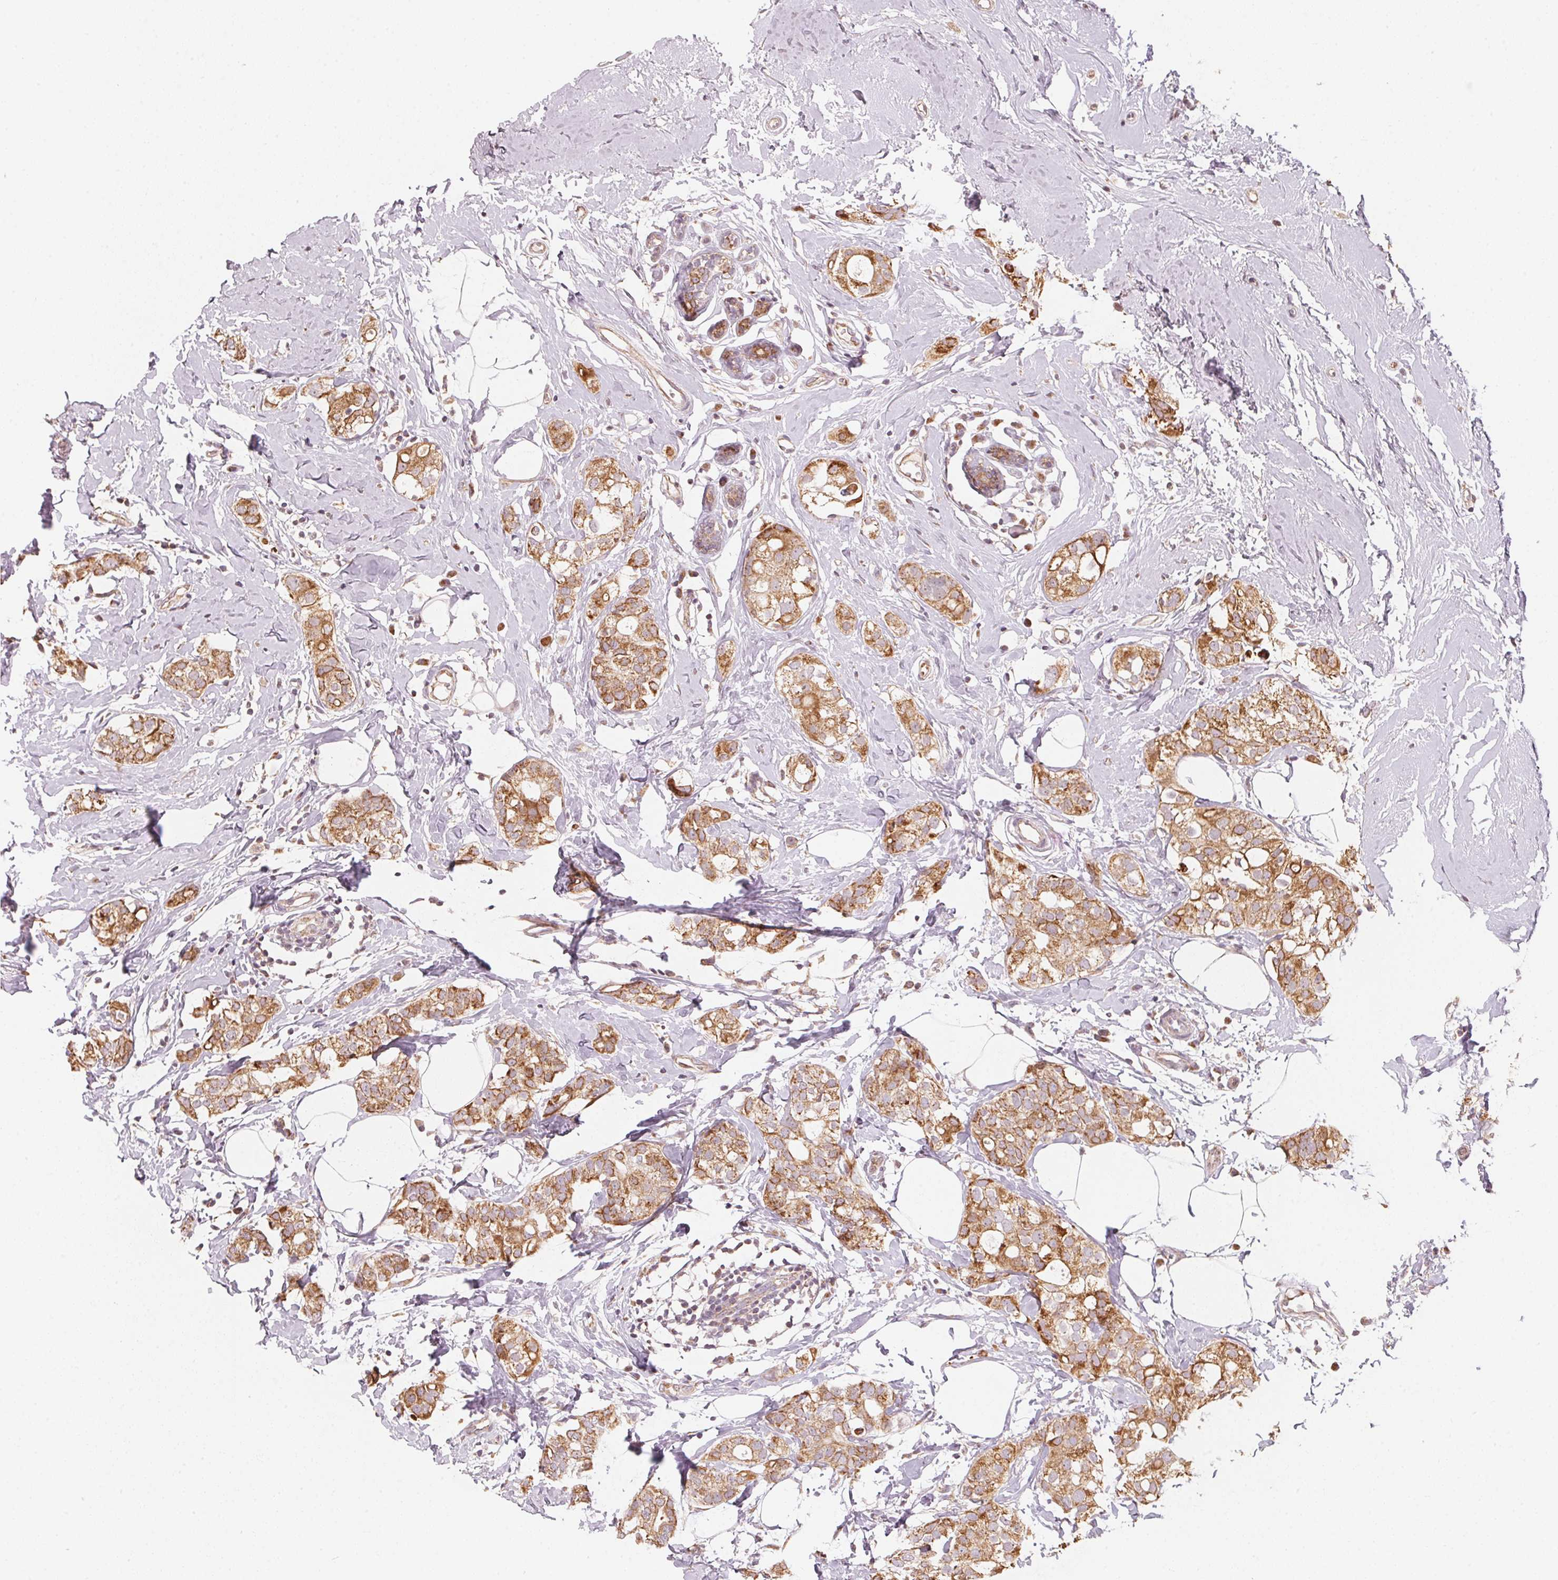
{"staining": {"intensity": "moderate", "quantity": ">75%", "location": "cytoplasmic/membranous"}, "tissue": "breast cancer", "cell_type": "Tumor cells", "image_type": "cancer", "snomed": [{"axis": "morphology", "description": "Duct carcinoma"}, {"axis": "topography", "description": "Breast"}], "caption": "DAB (3,3'-diaminobenzidine) immunohistochemical staining of breast cancer exhibits moderate cytoplasmic/membranous protein expression in approximately >75% of tumor cells.", "gene": "MATCAP1", "patient": {"sex": "female", "age": 40}}